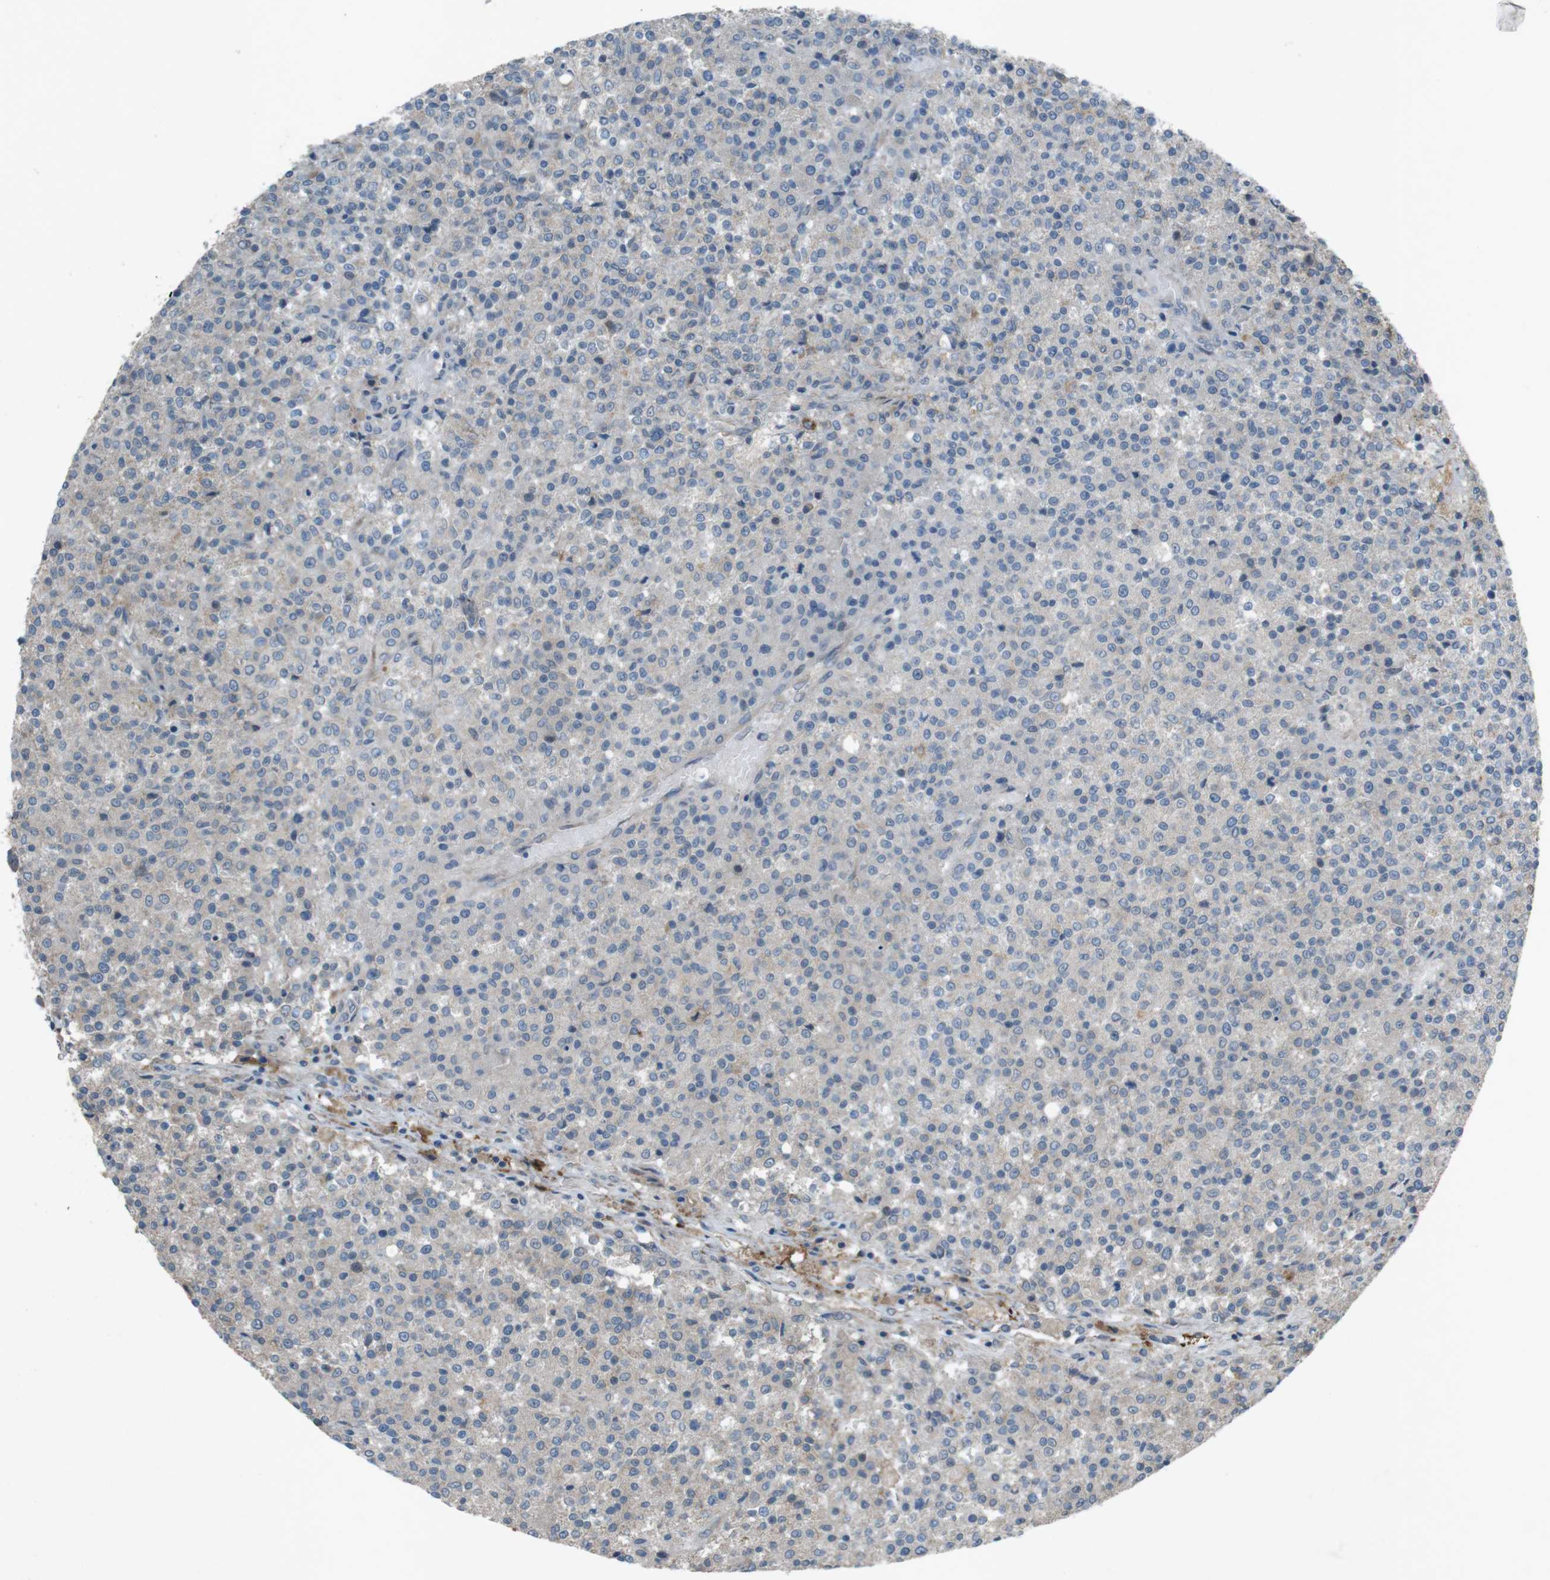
{"staining": {"intensity": "negative", "quantity": "none", "location": "none"}, "tissue": "testis cancer", "cell_type": "Tumor cells", "image_type": "cancer", "snomed": [{"axis": "morphology", "description": "Seminoma, NOS"}, {"axis": "topography", "description": "Testis"}], "caption": "High magnification brightfield microscopy of testis cancer (seminoma) stained with DAB (3,3'-diaminobenzidine) (brown) and counterstained with hematoxylin (blue): tumor cells show no significant expression.", "gene": "TMEM41B", "patient": {"sex": "male", "age": 59}}